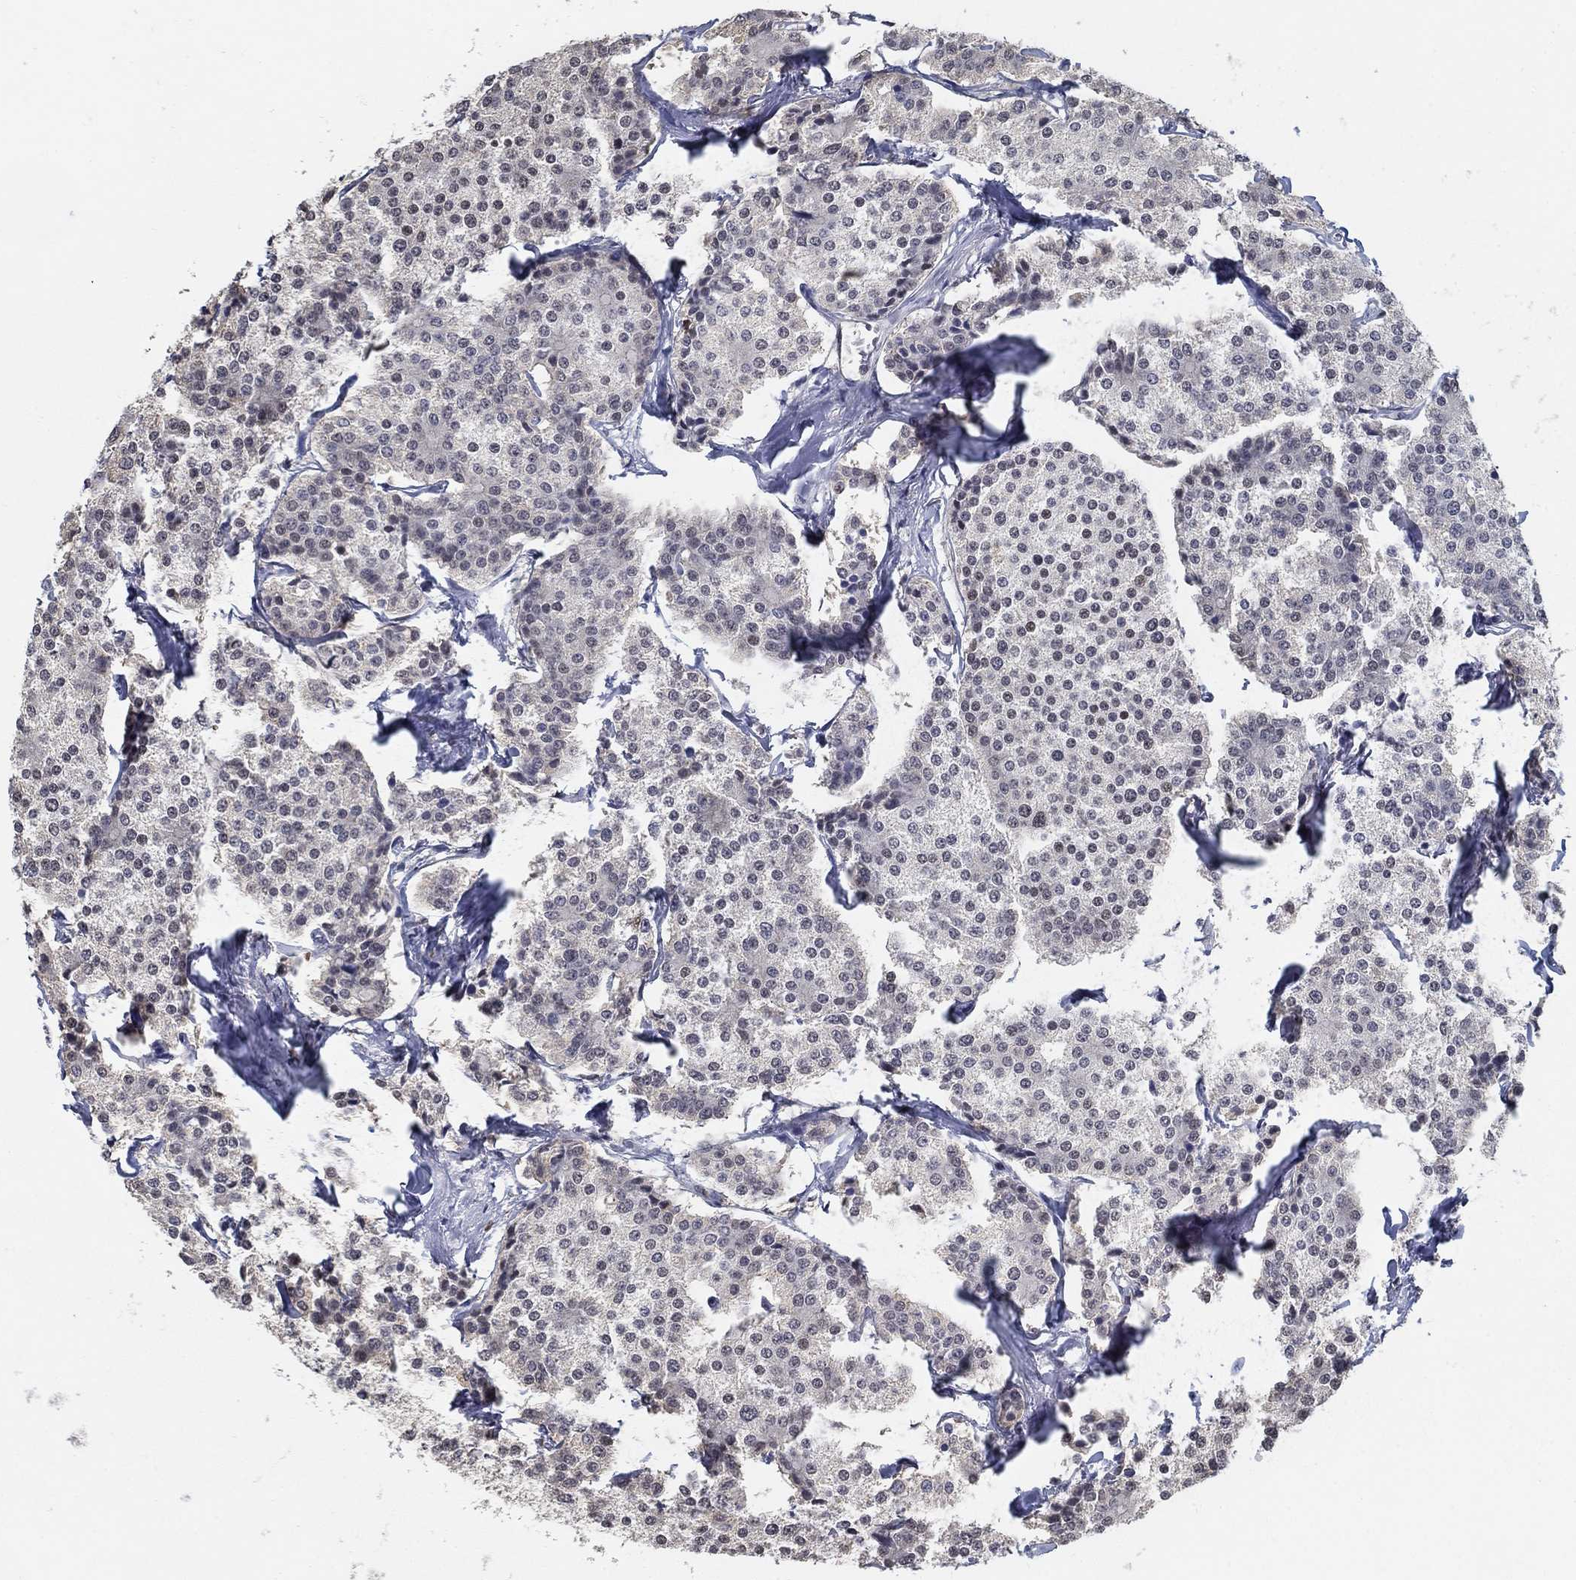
{"staining": {"intensity": "negative", "quantity": "none", "location": "none"}, "tissue": "carcinoid", "cell_type": "Tumor cells", "image_type": "cancer", "snomed": [{"axis": "morphology", "description": "Carcinoid, malignant, NOS"}, {"axis": "topography", "description": "Small intestine"}], "caption": "IHC of human carcinoid (malignant) shows no expression in tumor cells.", "gene": "CENPE", "patient": {"sex": "female", "age": 65}}